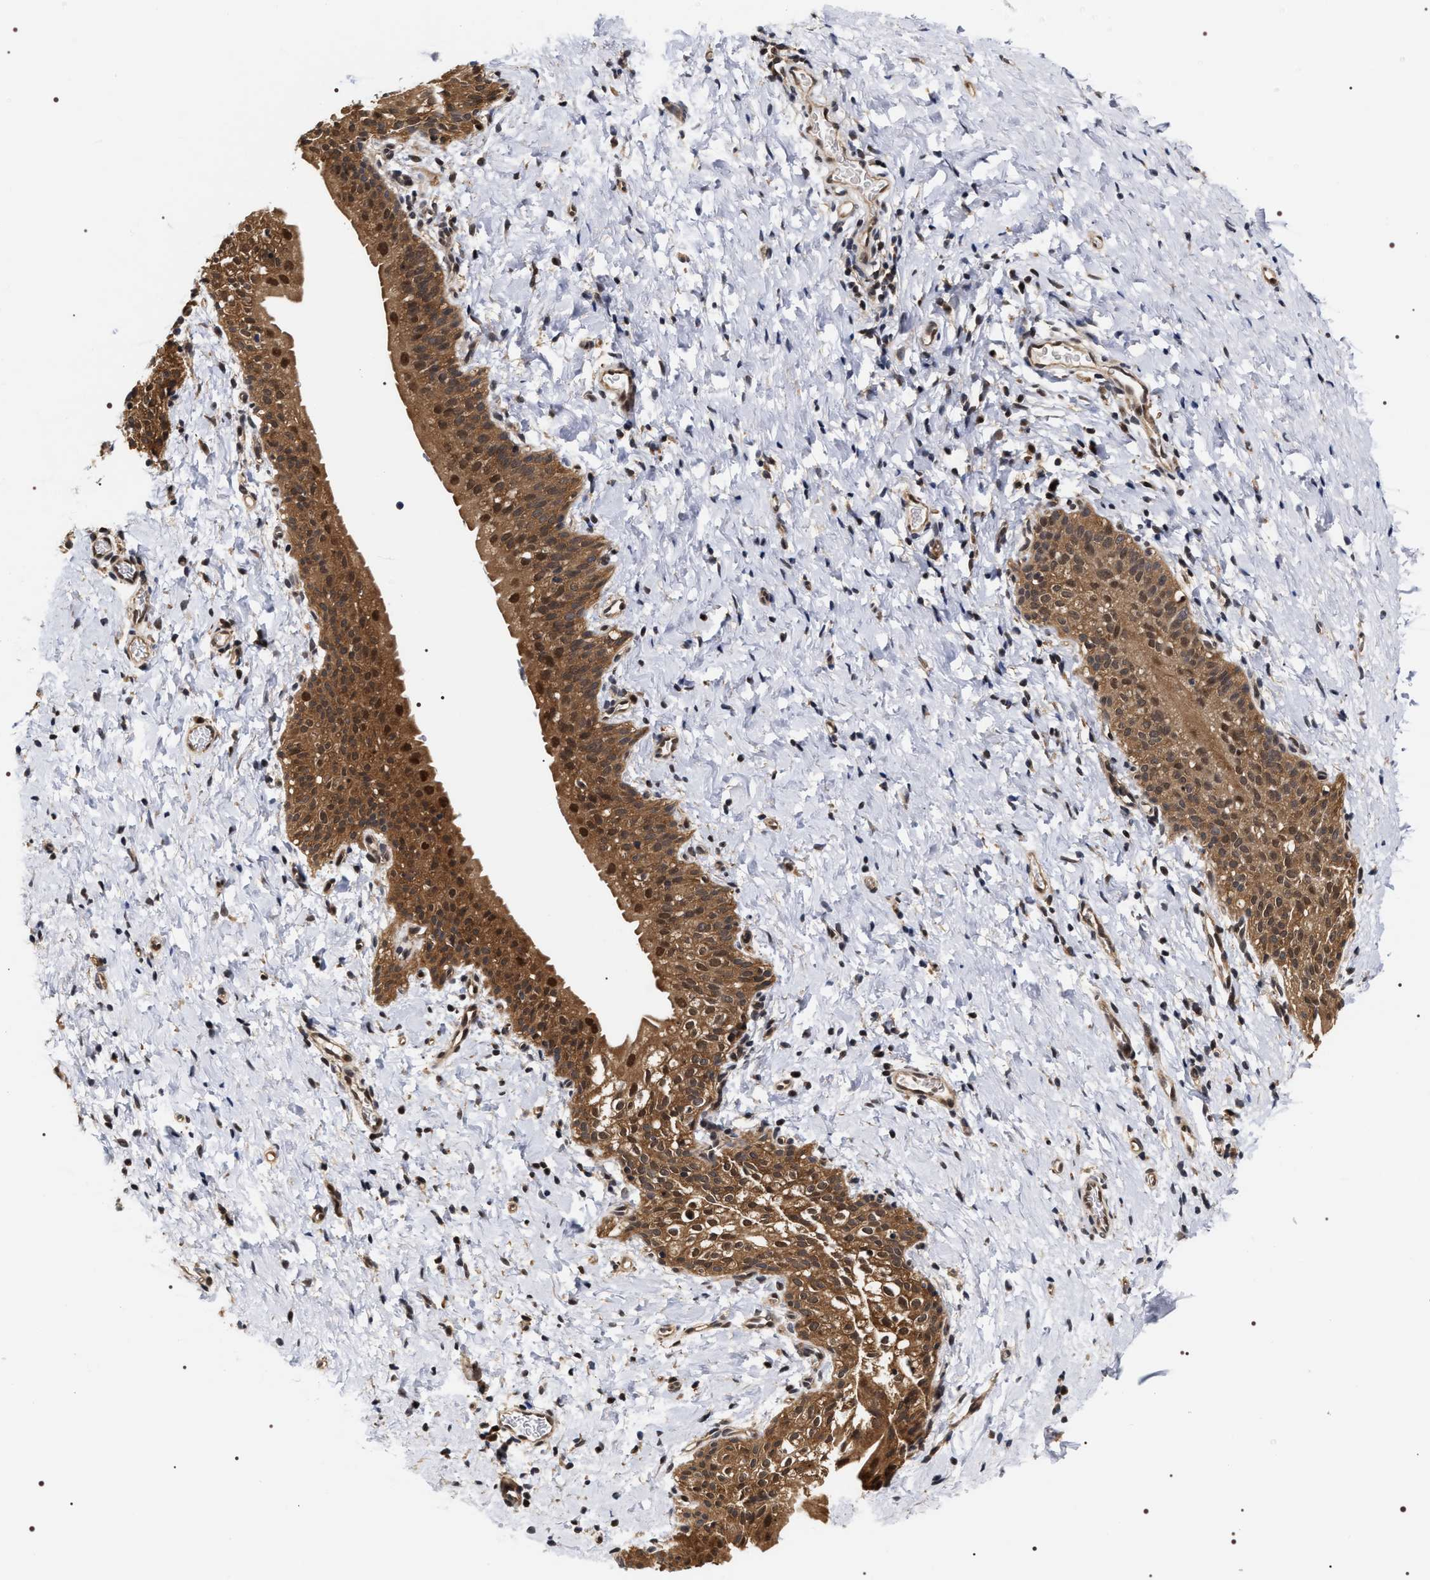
{"staining": {"intensity": "moderate", "quantity": ">75%", "location": "cytoplasmic/membranous,nuclear"}, "tissue": "smooth muscle", "cell_type": "Smooth muscle cells", "image_type": "normal", "snomed": [{"axis": "morphology", "description": "Normal tissue, NOS"}, {"axis": "topography", "description": "Smooth muscle"}], "caption": "Human smooth muscle stained with a brown dye shows moderate cytoplasmic/membranous,nuclear positive expression in approximately >75% of smooth muscle cells.", "gene": "BAG6", "patient": {"sex": "male", "age": 16}}